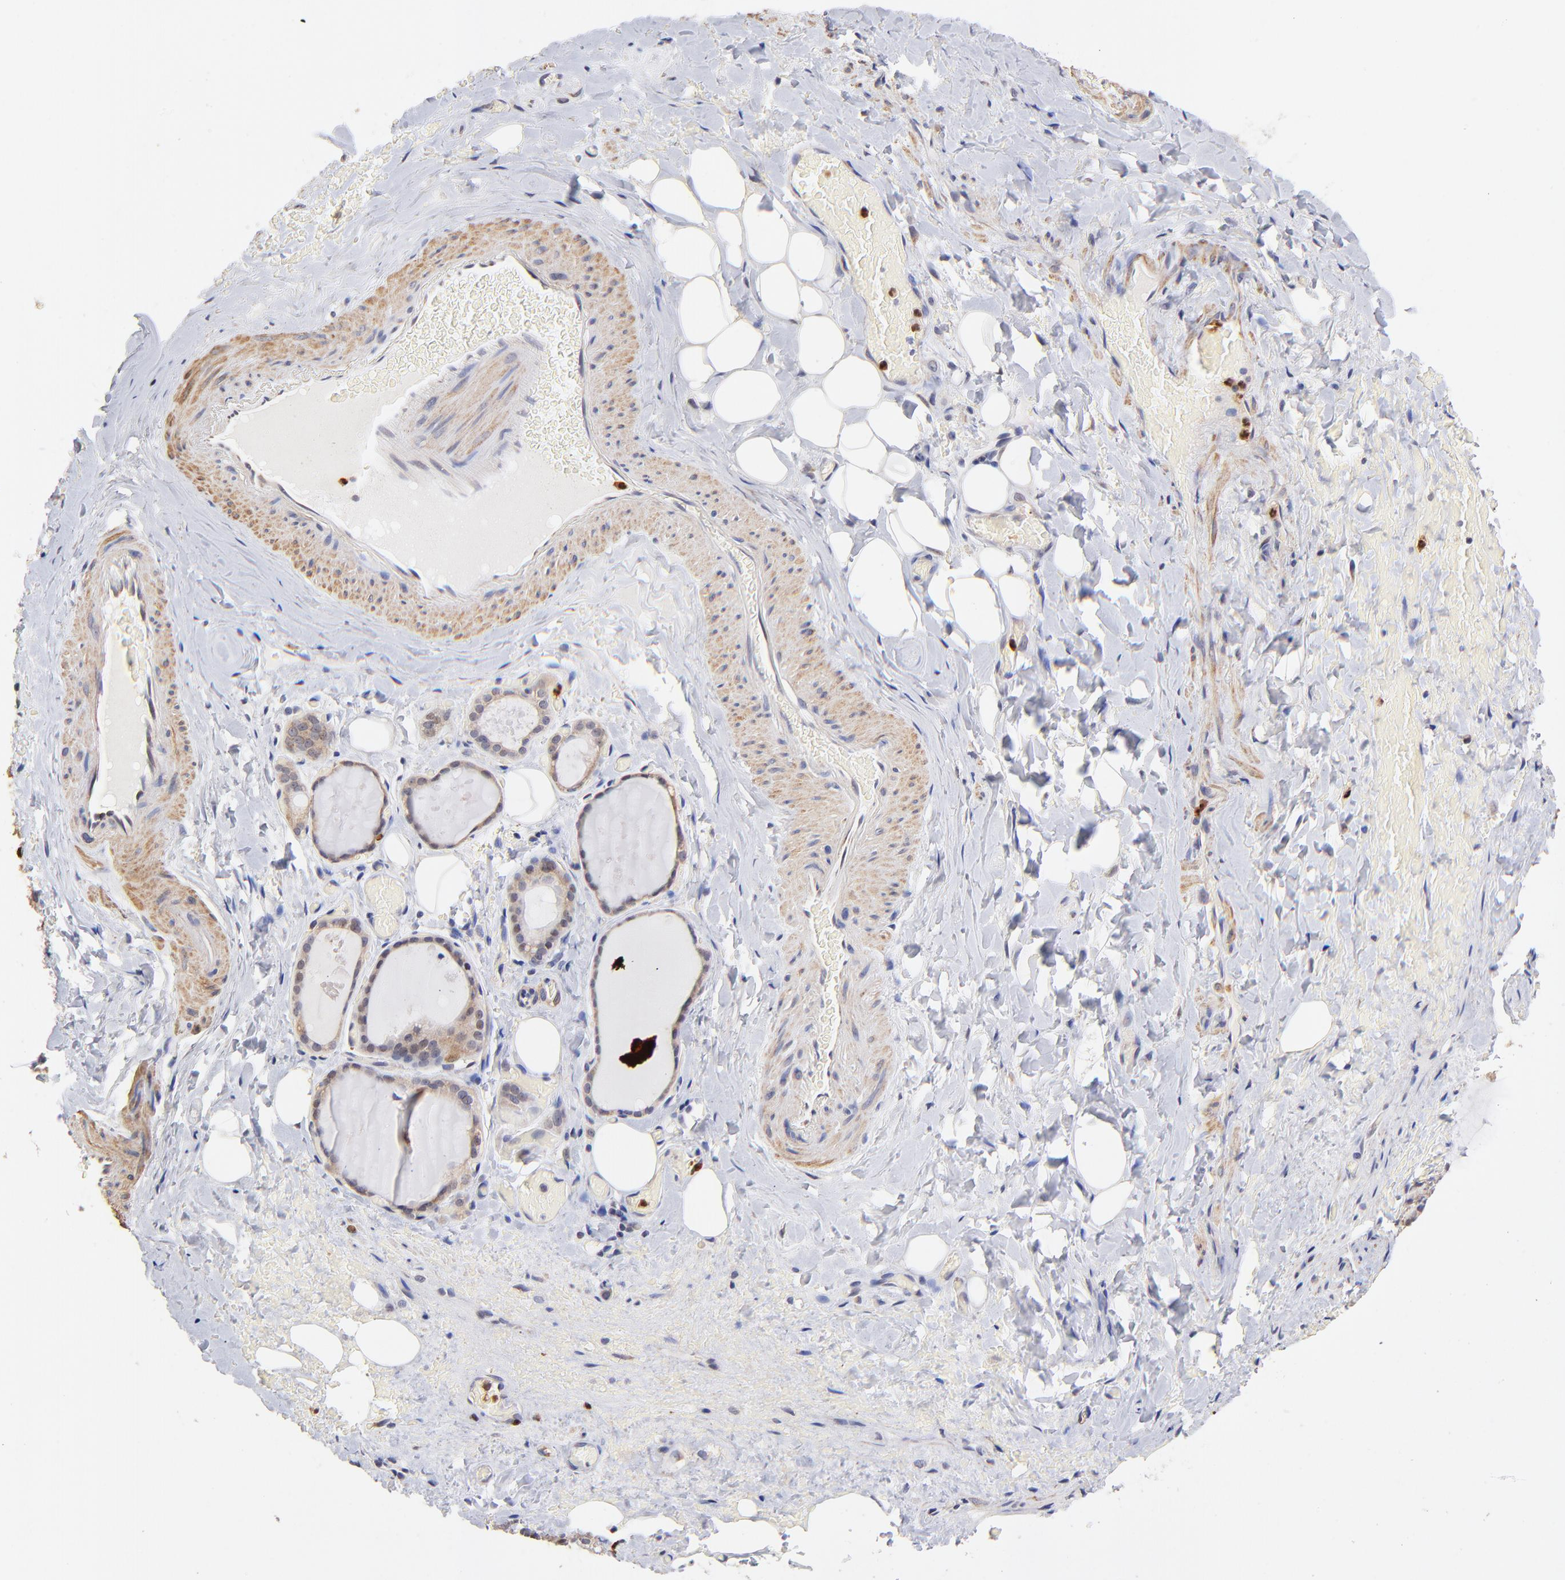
{"staining": {"intensity": "weak", "quantity": ">75%", "location": "cytoplasmic/membranous"}, "tissue": "thyroid gland", "cell_type": "Glandular cells", "image_type": "normal", "snomed": [{"axis": "morphology", "description": "Normal tissue, NOS"}, {"axis": "topography", "description": "Thyroid gland"}], "caption": "The histopathology image shows a brown stain indicating the presence of a protein in the cytoplasmic/membranous of glandular cells in thyroid gland.", "gene": "BBOF1", "patient": {"sex": "male", "age": 61}}